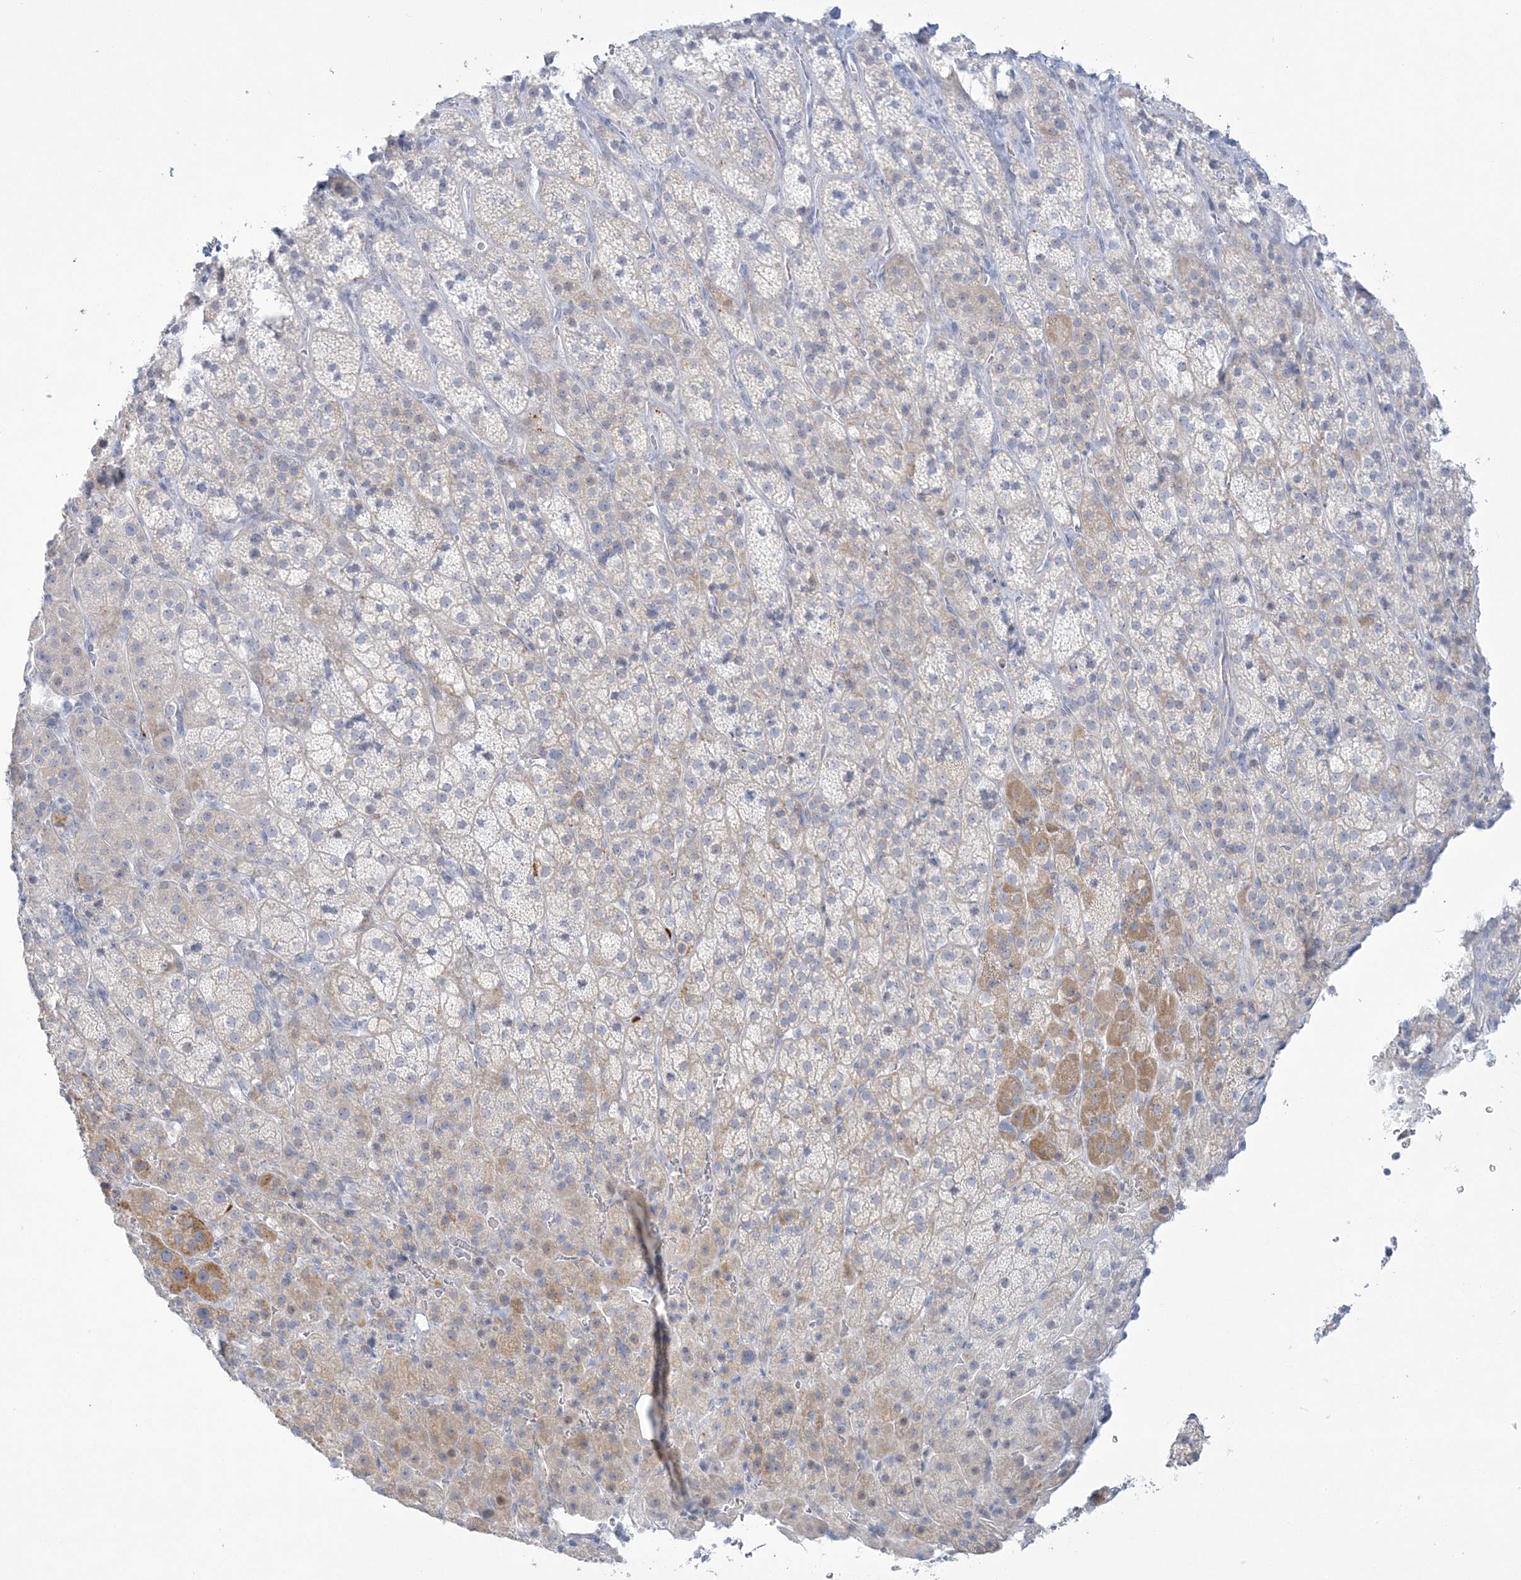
{"staining": {"intensity": "moderate", "quantity": "<25%", "location": "cytoplasmic/membranous"}, "tissue": "adrenal gland", "cell_type": "Glandular cells", "image_type": "normal", "snomed": [{"axis": "morphology", "description": "Normal tissue, NOS"}, {"axis": "topography", "description": "Adrenal gland"}], "caption": "DAB (3,3'-diaminobenzidine) immunohistochemical staining of normal adrenal gland displays moderate cytoplasmic/membranous protein positivity in about <25% of glandular cells. The staining is performed using DAB (3,3'-diaminobenzidine) brown chromogen to label protein expression. The nuclei are counter-stained blue using hematoxylin.", "gene": "ENSG00000288637", "patient": {"sex": "female", "age": 57}}